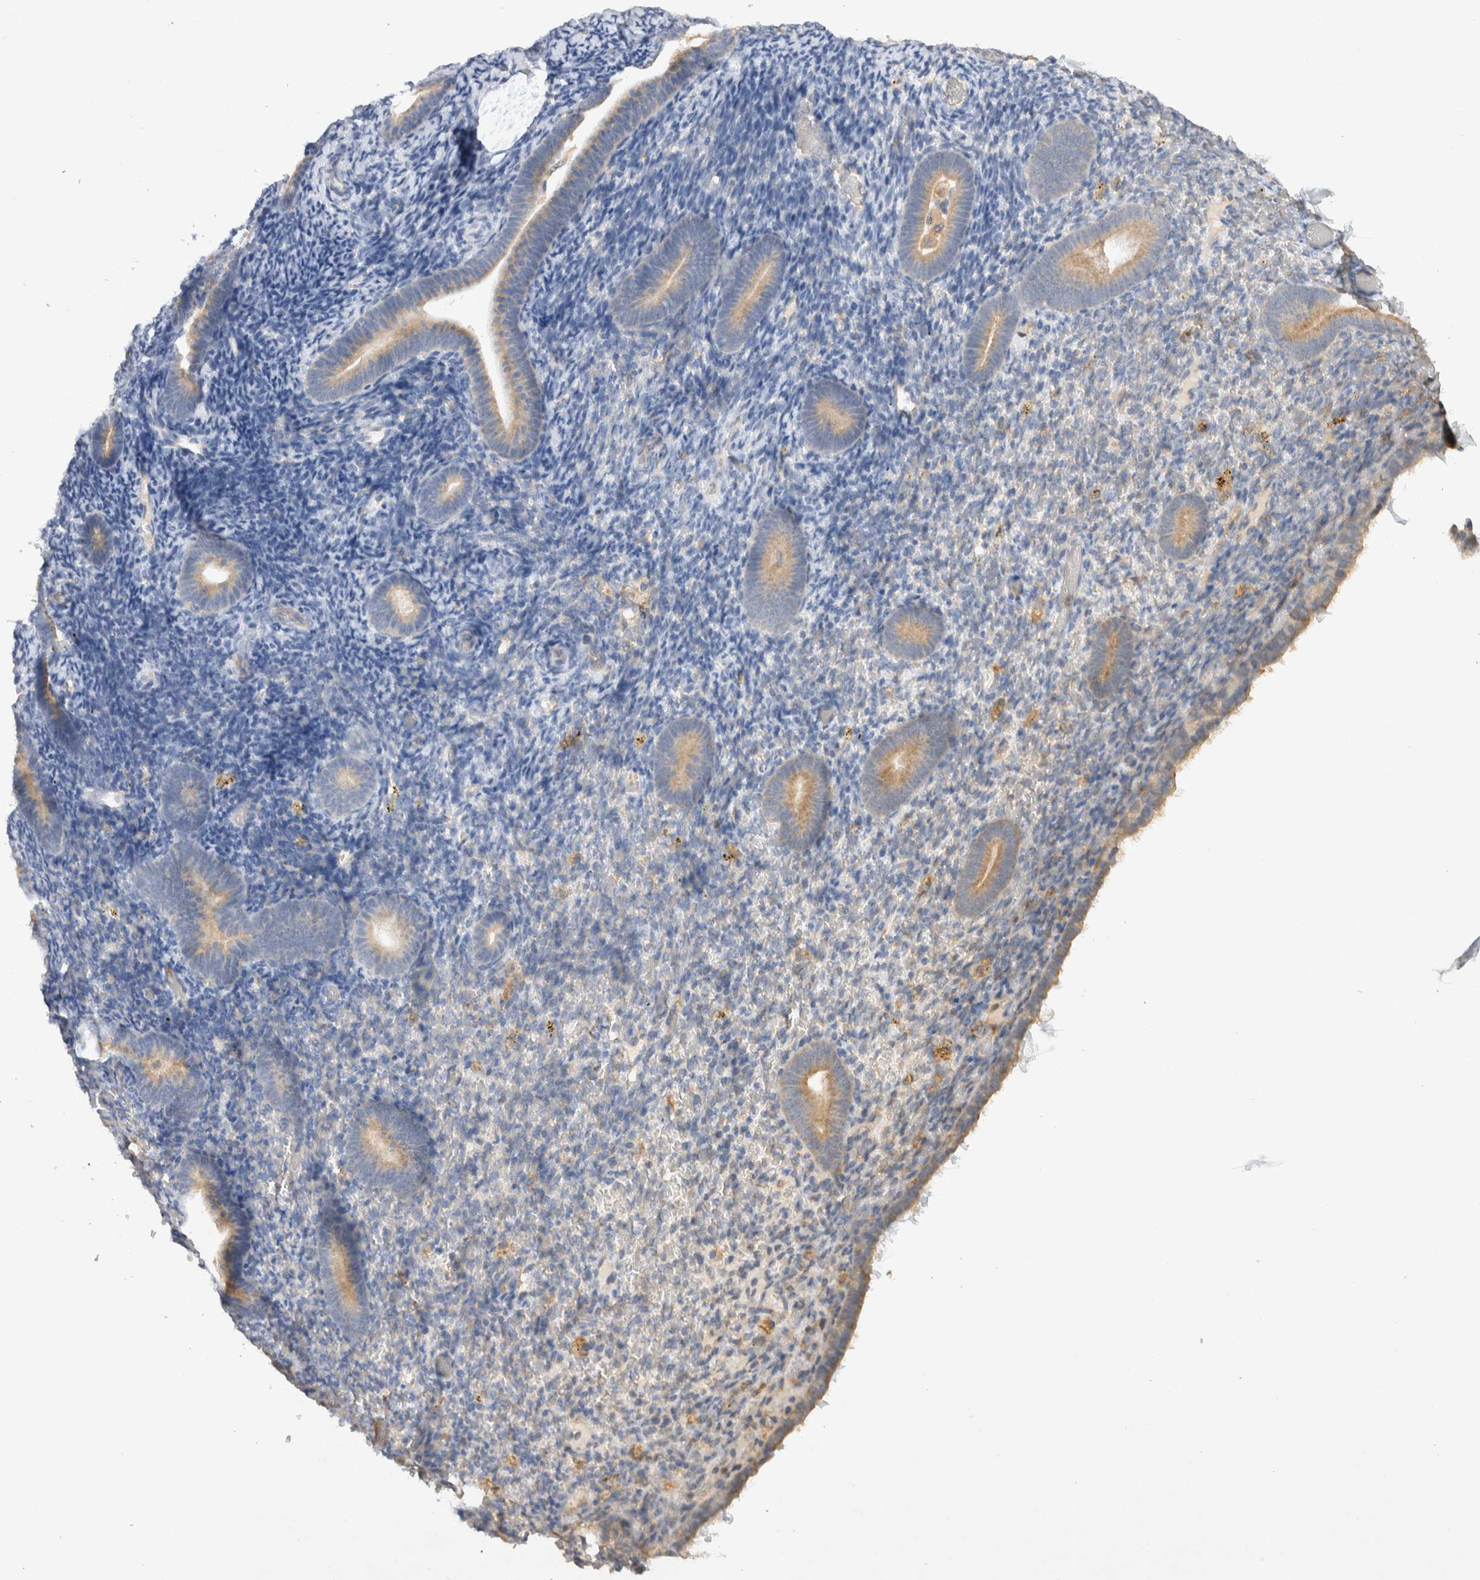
{"staining": {"intensity": "weak", "quantity": "<25%", "location": "cytoplasmic/membranous"}, "tissue": "endometrium", "cell_type": "Cells in endometrial stroma", "image_type": "normal", "snomed": [{"axis": "morphology", "description": "Normal tissue, NOS"}, {"axis": "topography", "description": "Endometrium"}], "caption": "Protein analysis of normal endometrium demonstrates no significant positivity in cells in endometrial stroma. (Immunohistochemistry (ihc), brightfield microscopy, high magnification).", "gene": "GAS1", "patient": {"sex": "female", "age": 51}}